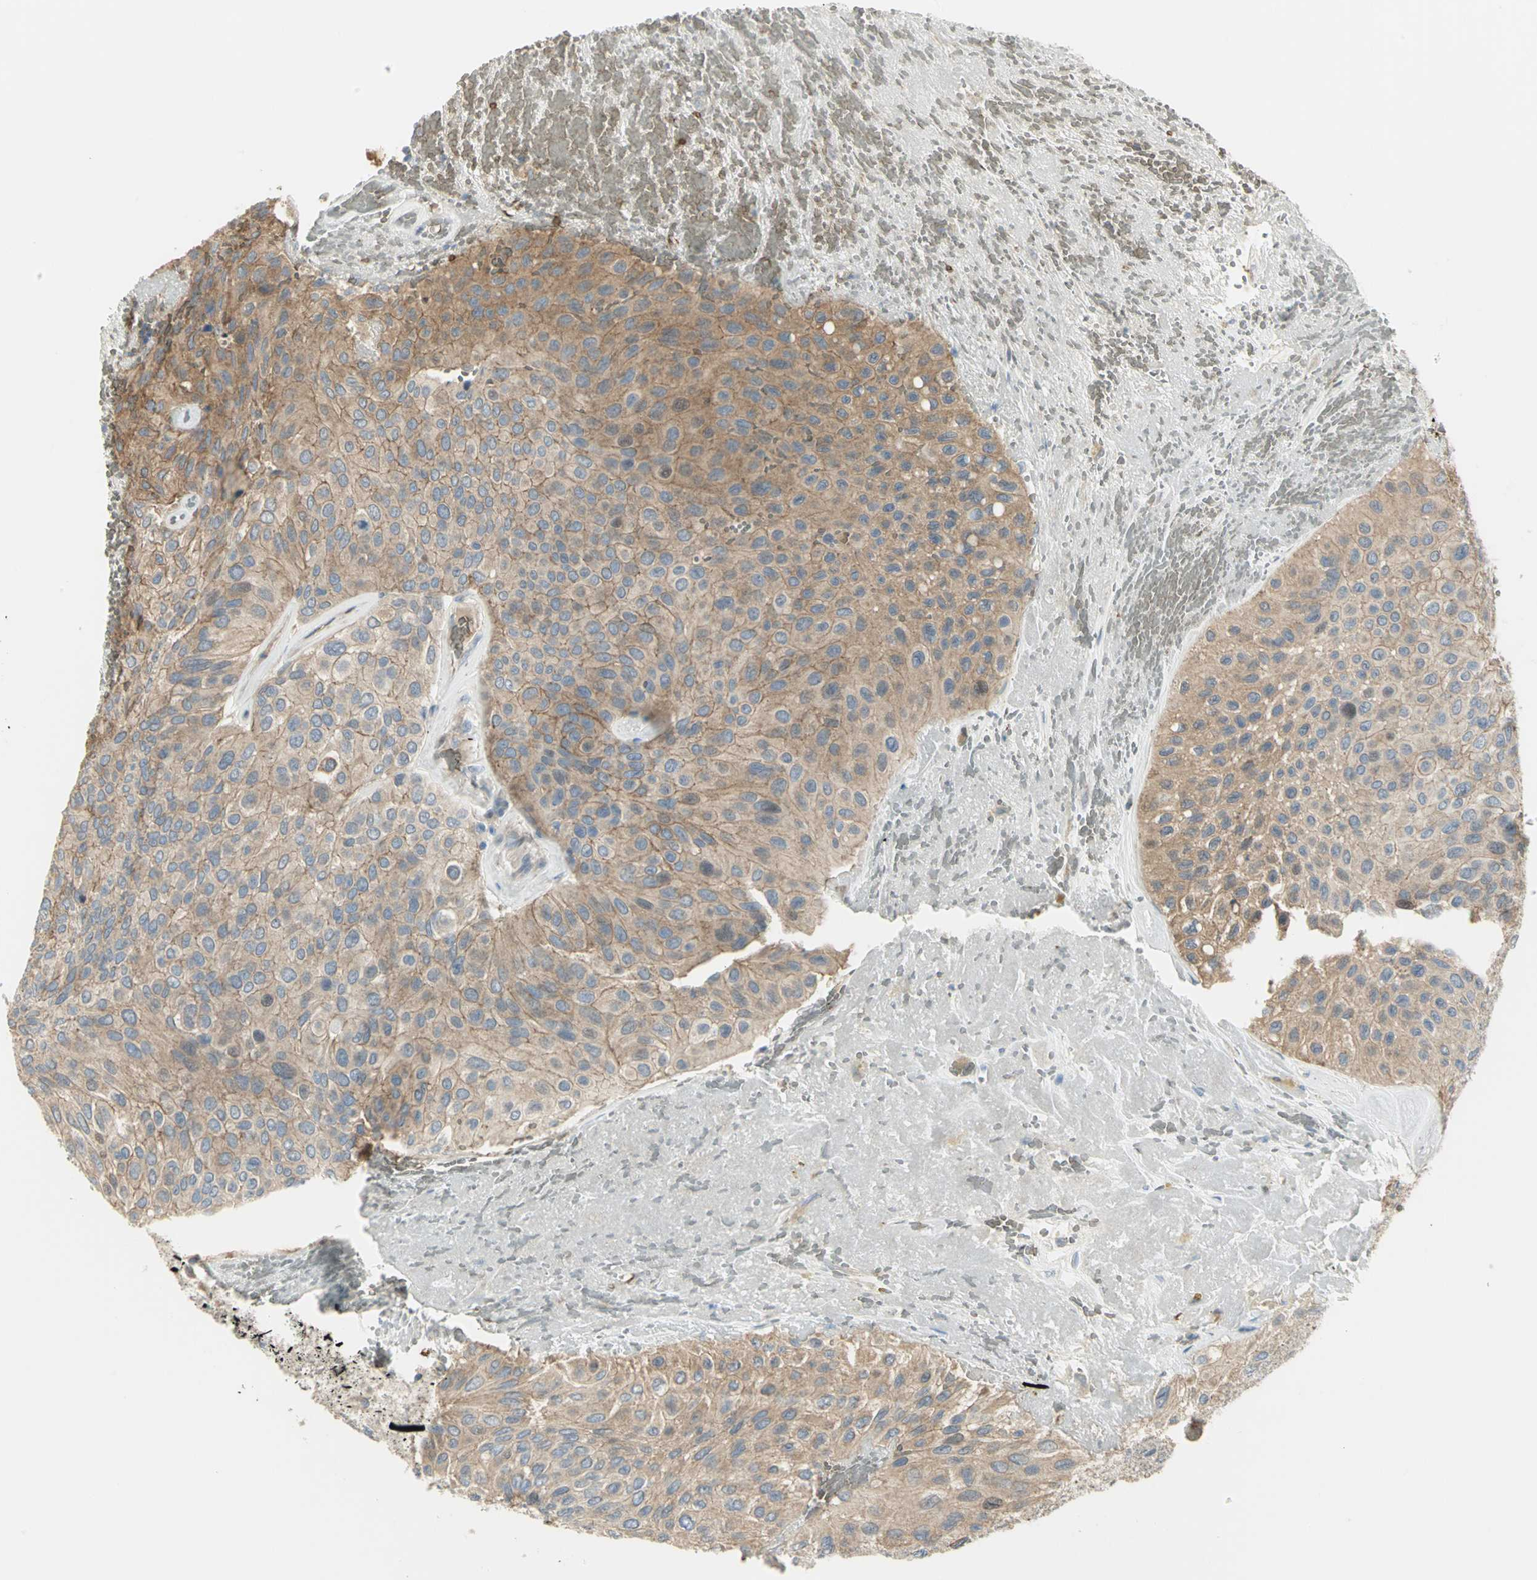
{"staining": {"intensity": "moderate", "quantity": ">75%", "location": "cytoplasmic/membranous"}, "tissue": "urothelial cancer", "cell_type": "Tumor cells", "image_type": "cancer", "snomed": [{"axis": "morphology", "description": "Urothelial carcinoma, High grade"}, {"axis": "topography", "description": "Urinary bladder"}], "caption": "Brown immunohistochemical staining in human urothelial cancer displays moderate cytoplasmic/membranous staining in about >75% of tumor cells.", "gene": "ANK1", "patient": {"sex": "male", "age": 66}}